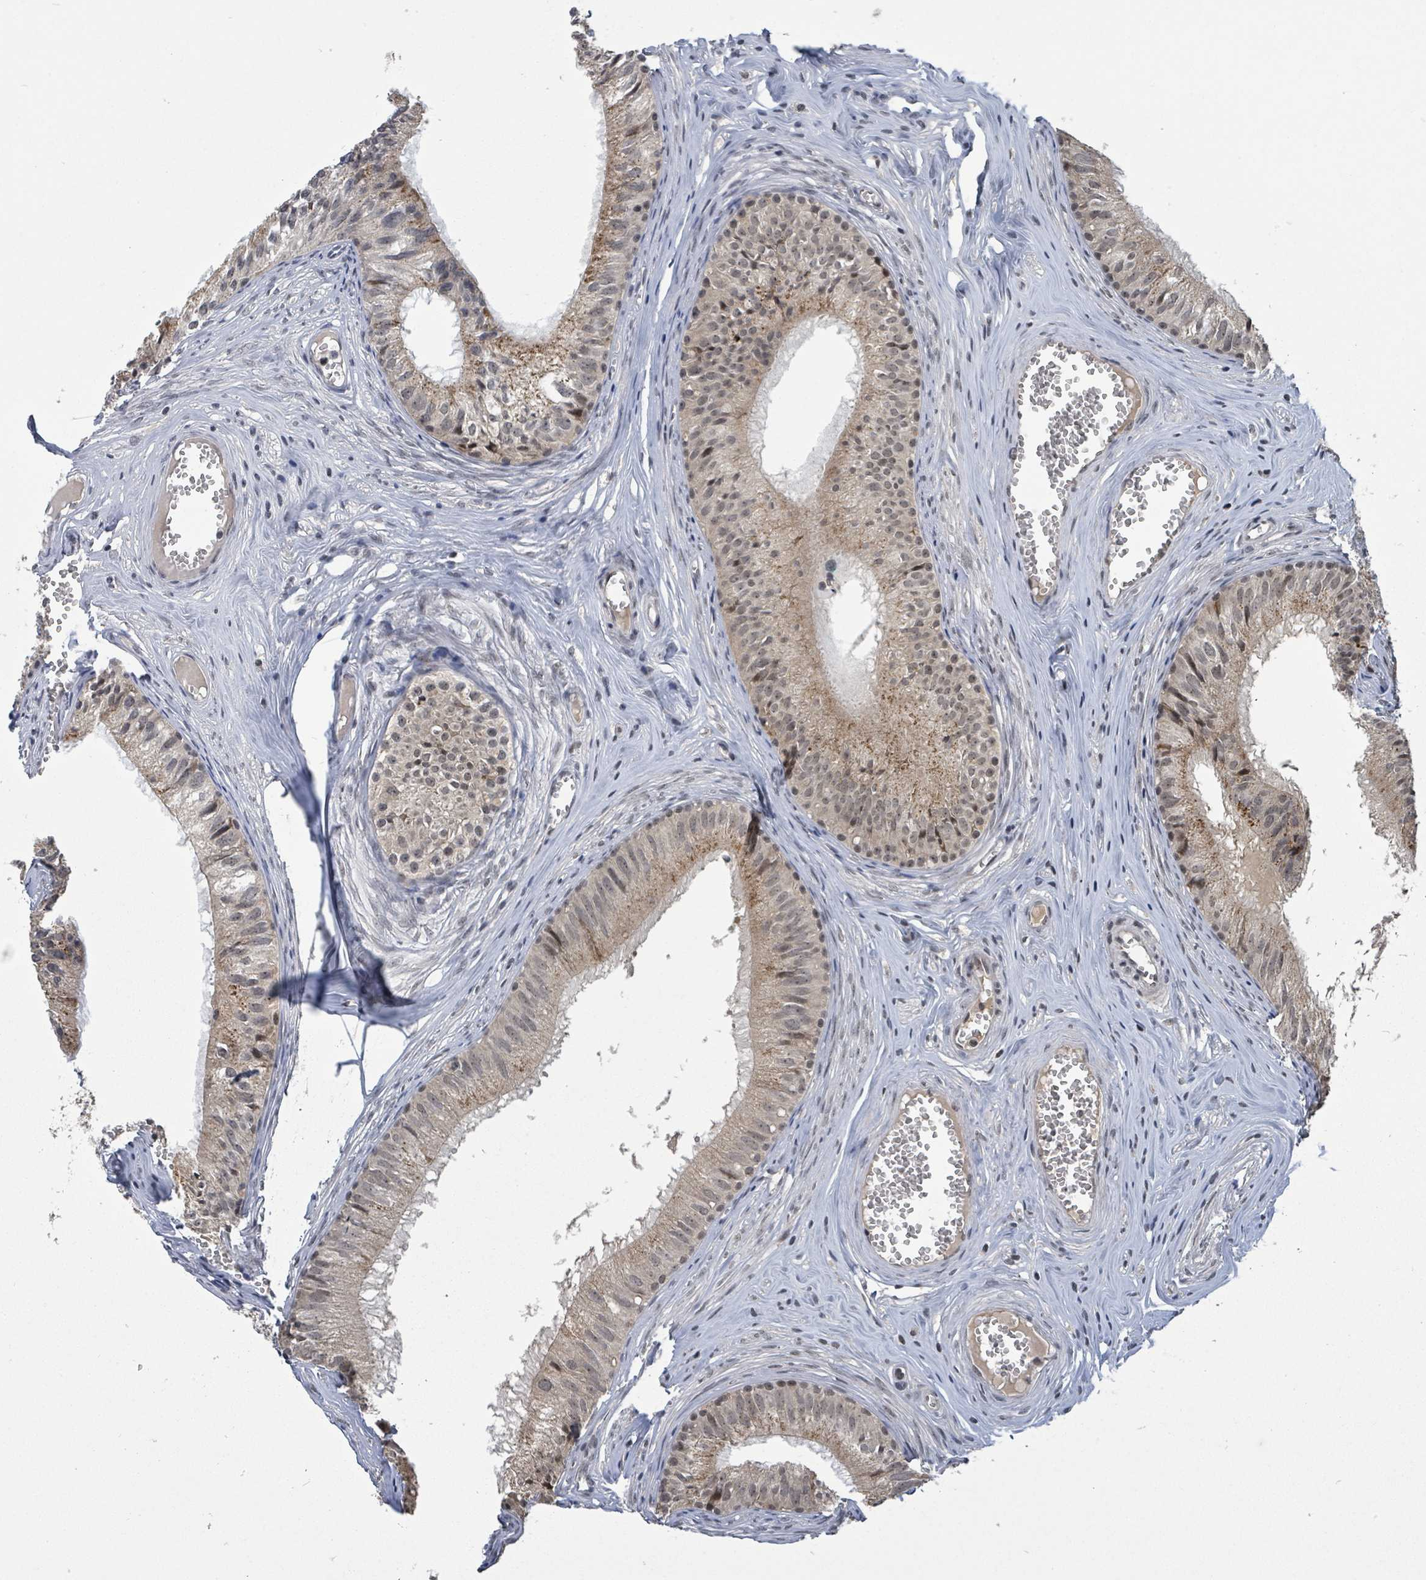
{"staining": {"intensity": "moderate", "quantity": ">75%", "location": "cytoplasmic/membranous,nuclear"}, "tissue": "epididymis", "cell_type": "Glandular cells", "image_type": "normal", "snomed": [{"axis": "morphology", "description": "Normal tissue, NOS"}, {"axis": "topography", "description": "Epididymis"}], "caption": "Human epididymis stained for a protein (brown) displays moderate cytoplasmic/membranous,nuclear positive staining in about >75% of glandular cells.", "gene": "ZBTB14", "patient": {"sex": "male", "age": 31}}